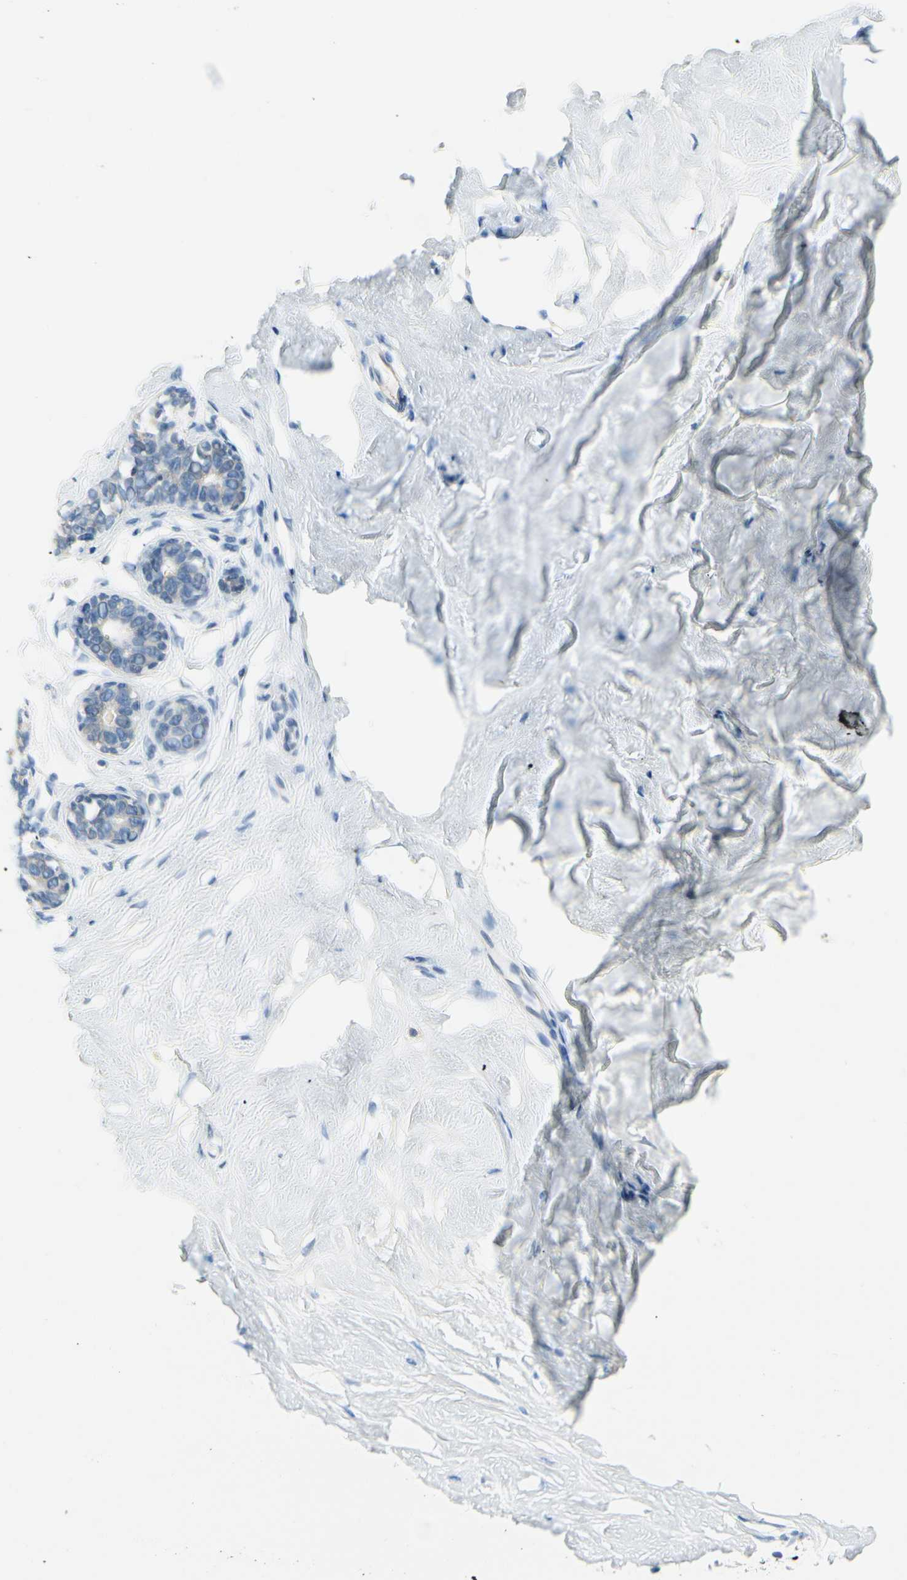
{"staining": {"intensity": "negative", "quantity": "none", "location": "none"}, "tissue": "breast", "cell_type": "Adipocytes", "image_type": "normal", "snomed": [{"axis": "morphology", "description": "Normal tissue, NOS"}, {"axis": "topography", "description": "Breast"}], "caption": "The photomicrograph shows no staining of adipocytes in normal breast. Nuclei are stained in blue.", "gene": "TACC3", "patient": {"sex": "female", "age": 23}}